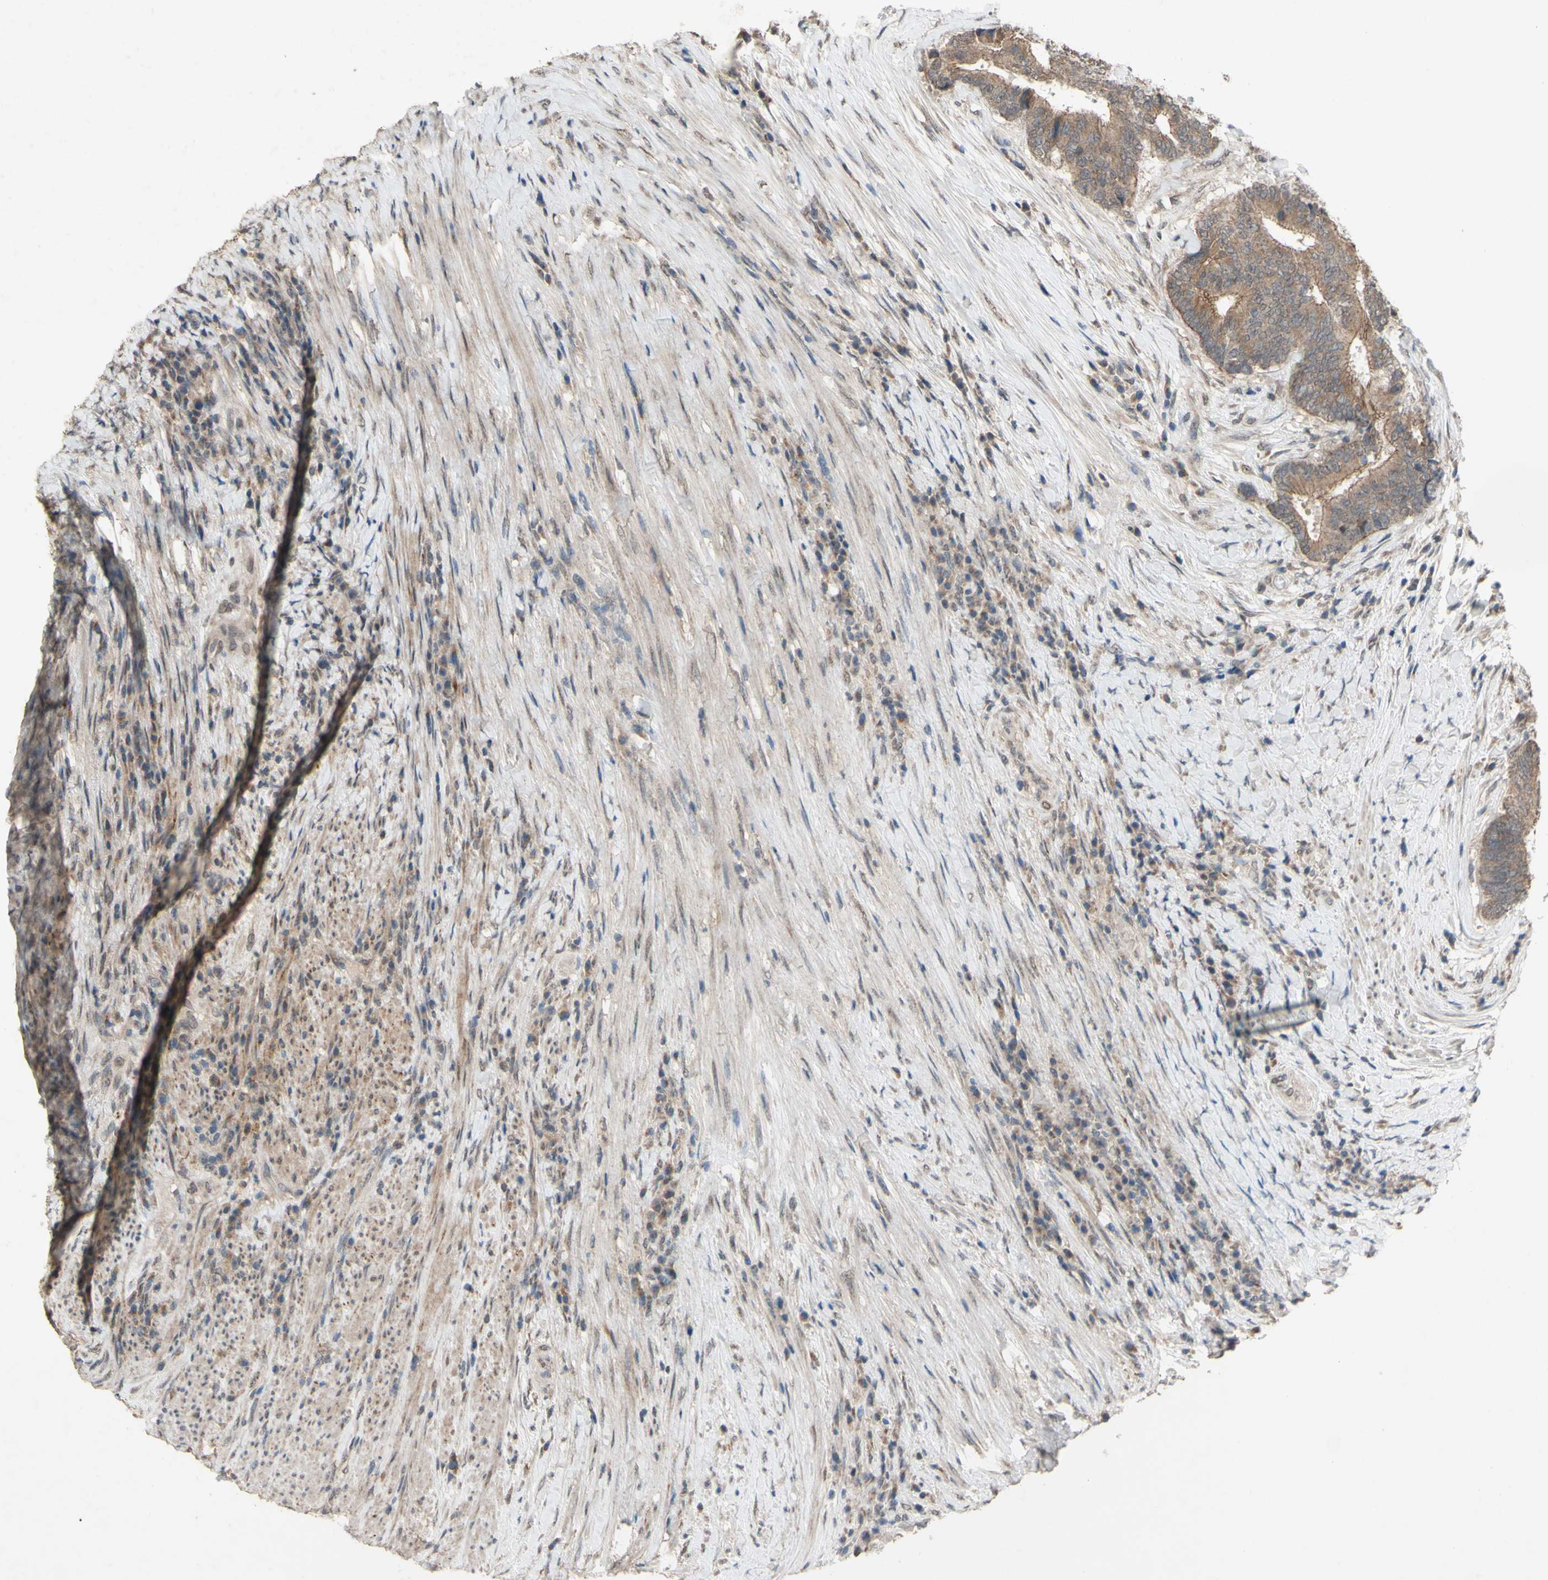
{"staining": {"intensity": "moderate", "quantity": ">75%", "location": "cytoplasmic/membranous"}, "tissue": "colorectal cancer", "cell_type": "Tumor cells", "image_type": "cancer", "snomed": [{"axis": "morphology", "description": "Adenocarcinoma, NOS"}, {"axis": "topography", "description": "Rectum"}], "caption": "An immunohistochemistry micrograph of tumor tissue is shown. Protein staining in brown shows moderate cytoplasmic/membranous positivity in colorectal cancer (adenocarcinoma) within tumor cells.", "gene": "CDCP1", "patient": {"sex": "male", "age": 72}}